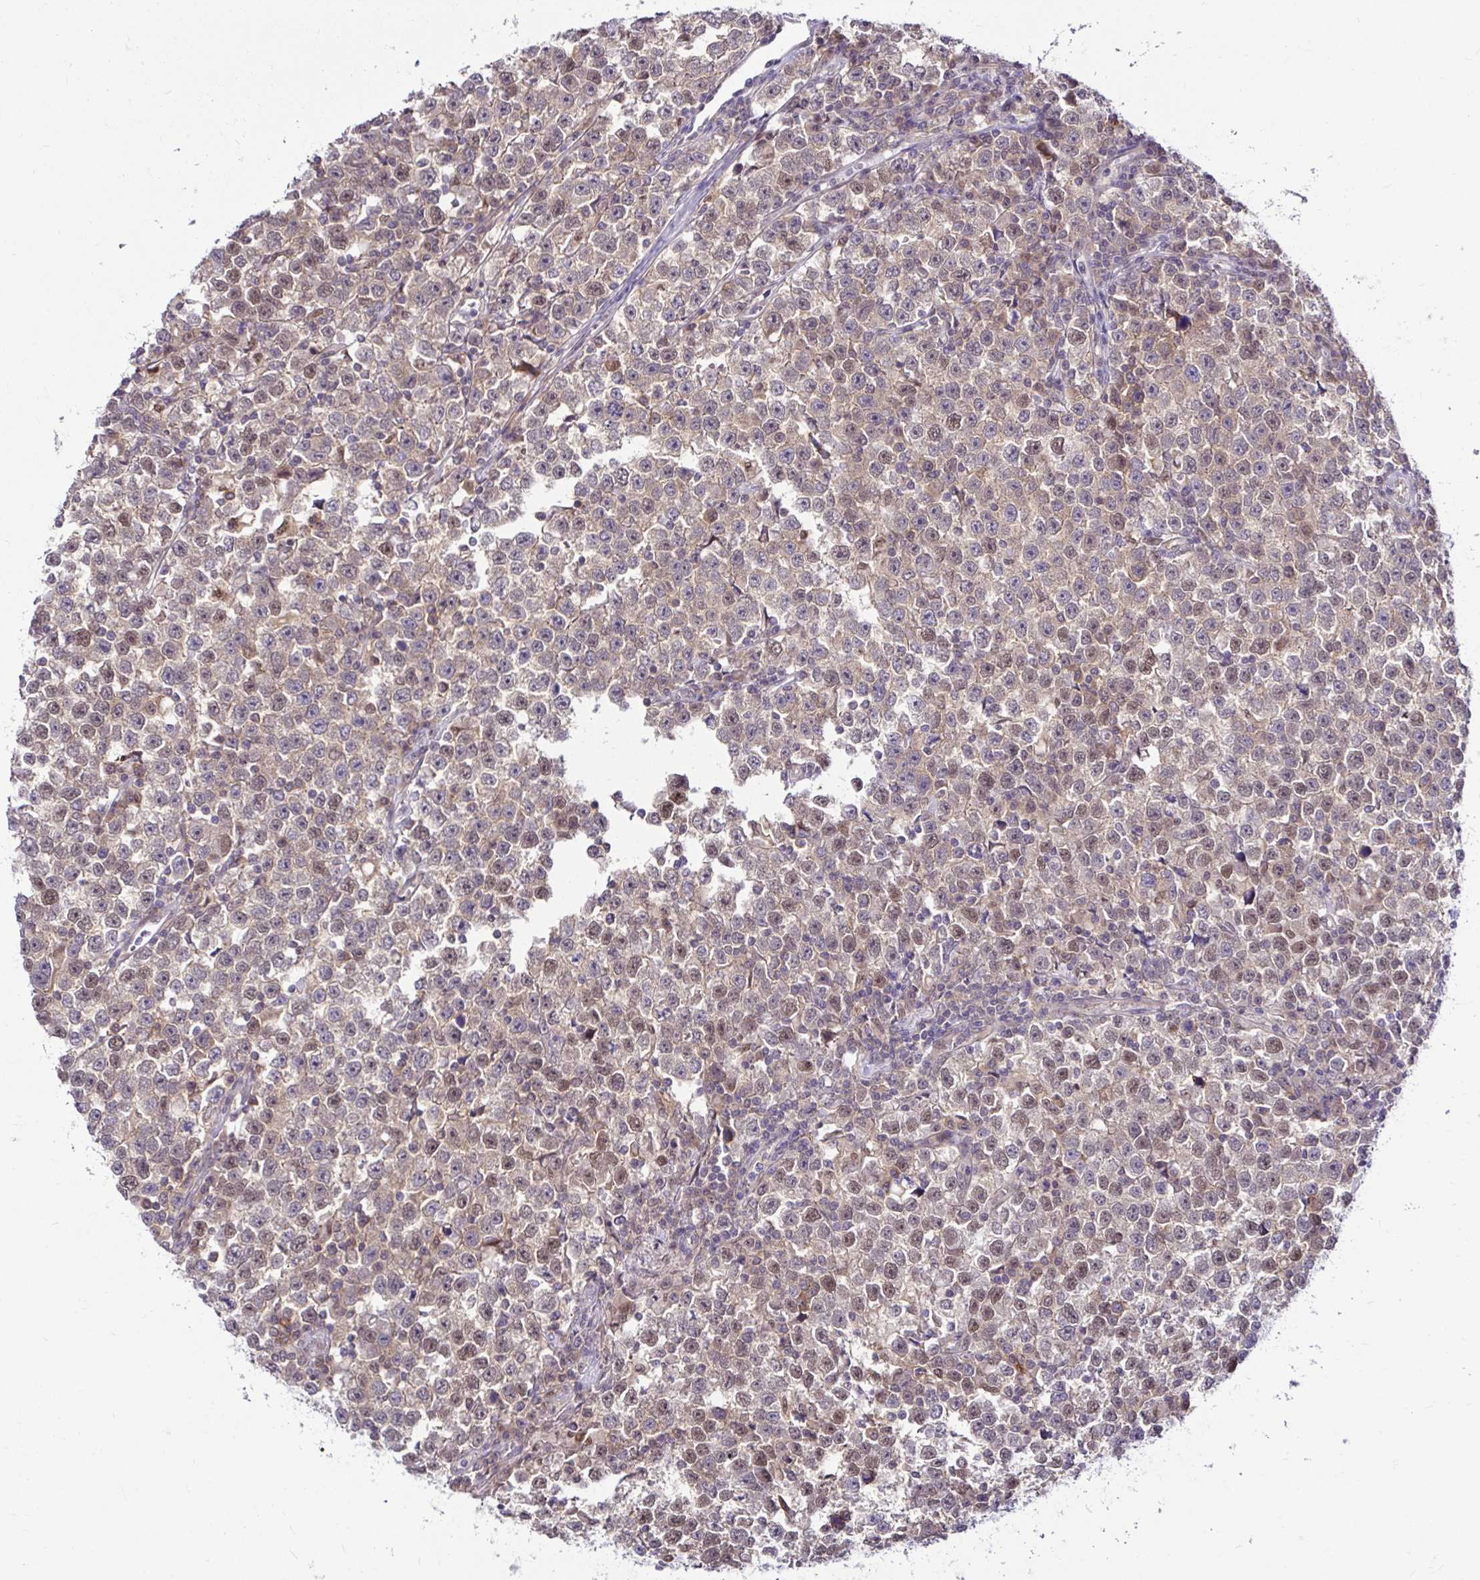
{"staining": {"intensity": "moderate", "quantity": "25%-75%", "location": "nuclear"}, "tissue": "testis cancer", "cell_type": "Tumor cells", "image_type": "cancer", "snomed": [{"axis": "morphology", "description": "Seminoma, NOS"}, {"axis": "topography", "description": "Testis"}], "caption": "Moderate nuclear expression is appreciated in approximately 25%-75% of tumor cells in seminoma (testis).", "gene": "PSMD3", "patient": {"sex": "male", "age": 43}}